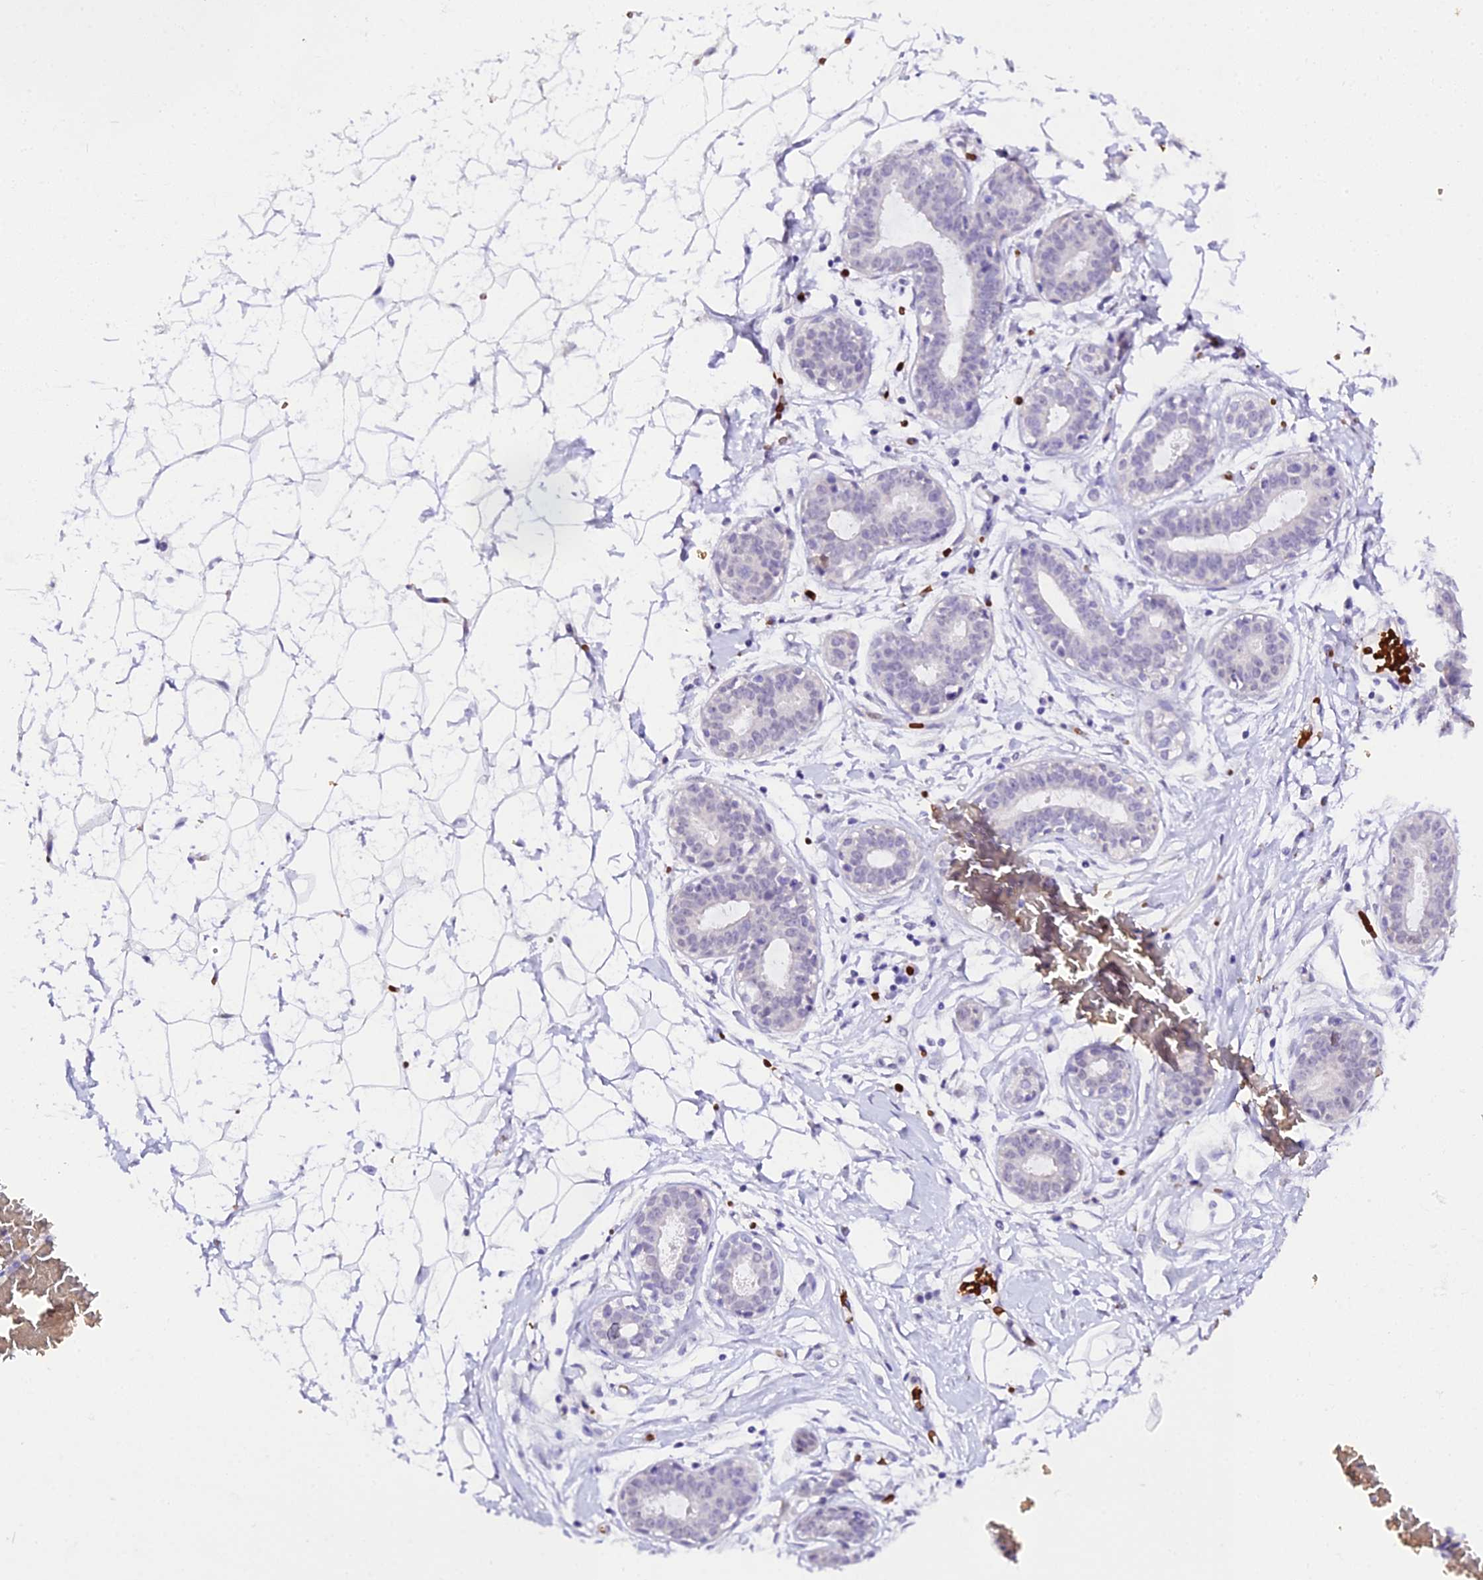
{"staining": {"intensity": "negative", "quantity": "none", "location": "none"}, "tissue": "breast", "cell_type": "Adipocytes", "image_type": "normal", "snomed": [{"axis": "morphology", "description": "Normal tissue, NOS"}, {"axis": "morphology", "description": "Adenoma, NOS"}, {"axis": "topography", "description": "Breast"}], "caption": "The histopathology image demonstrates no significant positivity in adipocytes of breast.", "gene": "CFAP45", "patient": {"sex": "female", "age": 23}}